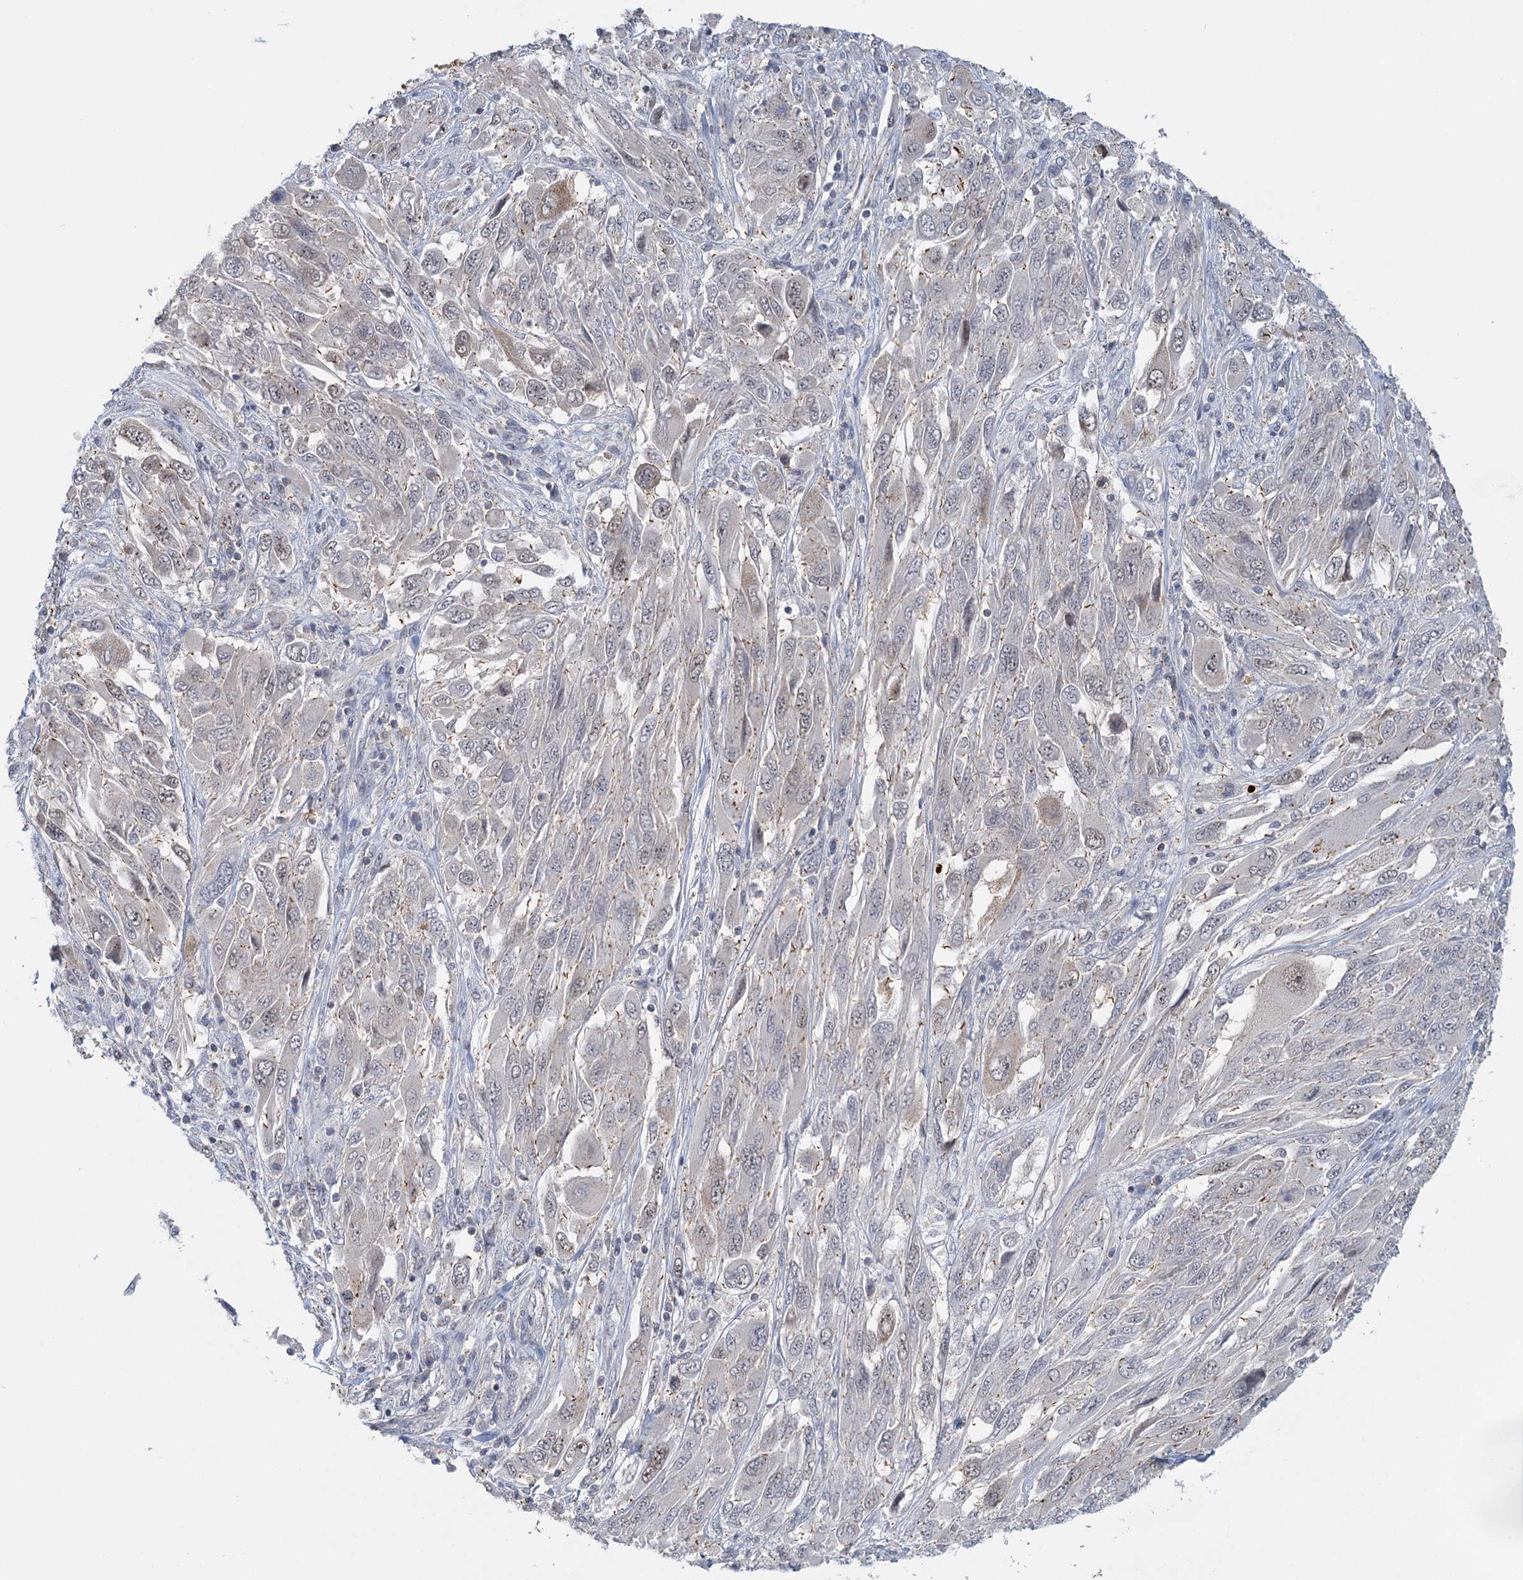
{"staining": {"intensity": "negative", "quantity": "none", "location": "none"}, "tissue": "melanoma", "cell_type": "Tumor cells", "image_type": "cancer", "snomed": [{"axis": "morphology", "description": "Malignant melanoma, NOS"}, {"axis": "topography", "description": "Skin"}], "caption": "Immunohistochemical staining of human melanoma displays no significant positivity in tumor cells.", "gene": "GPATCH11", "patient": {"sex": "female", "age": 91}}